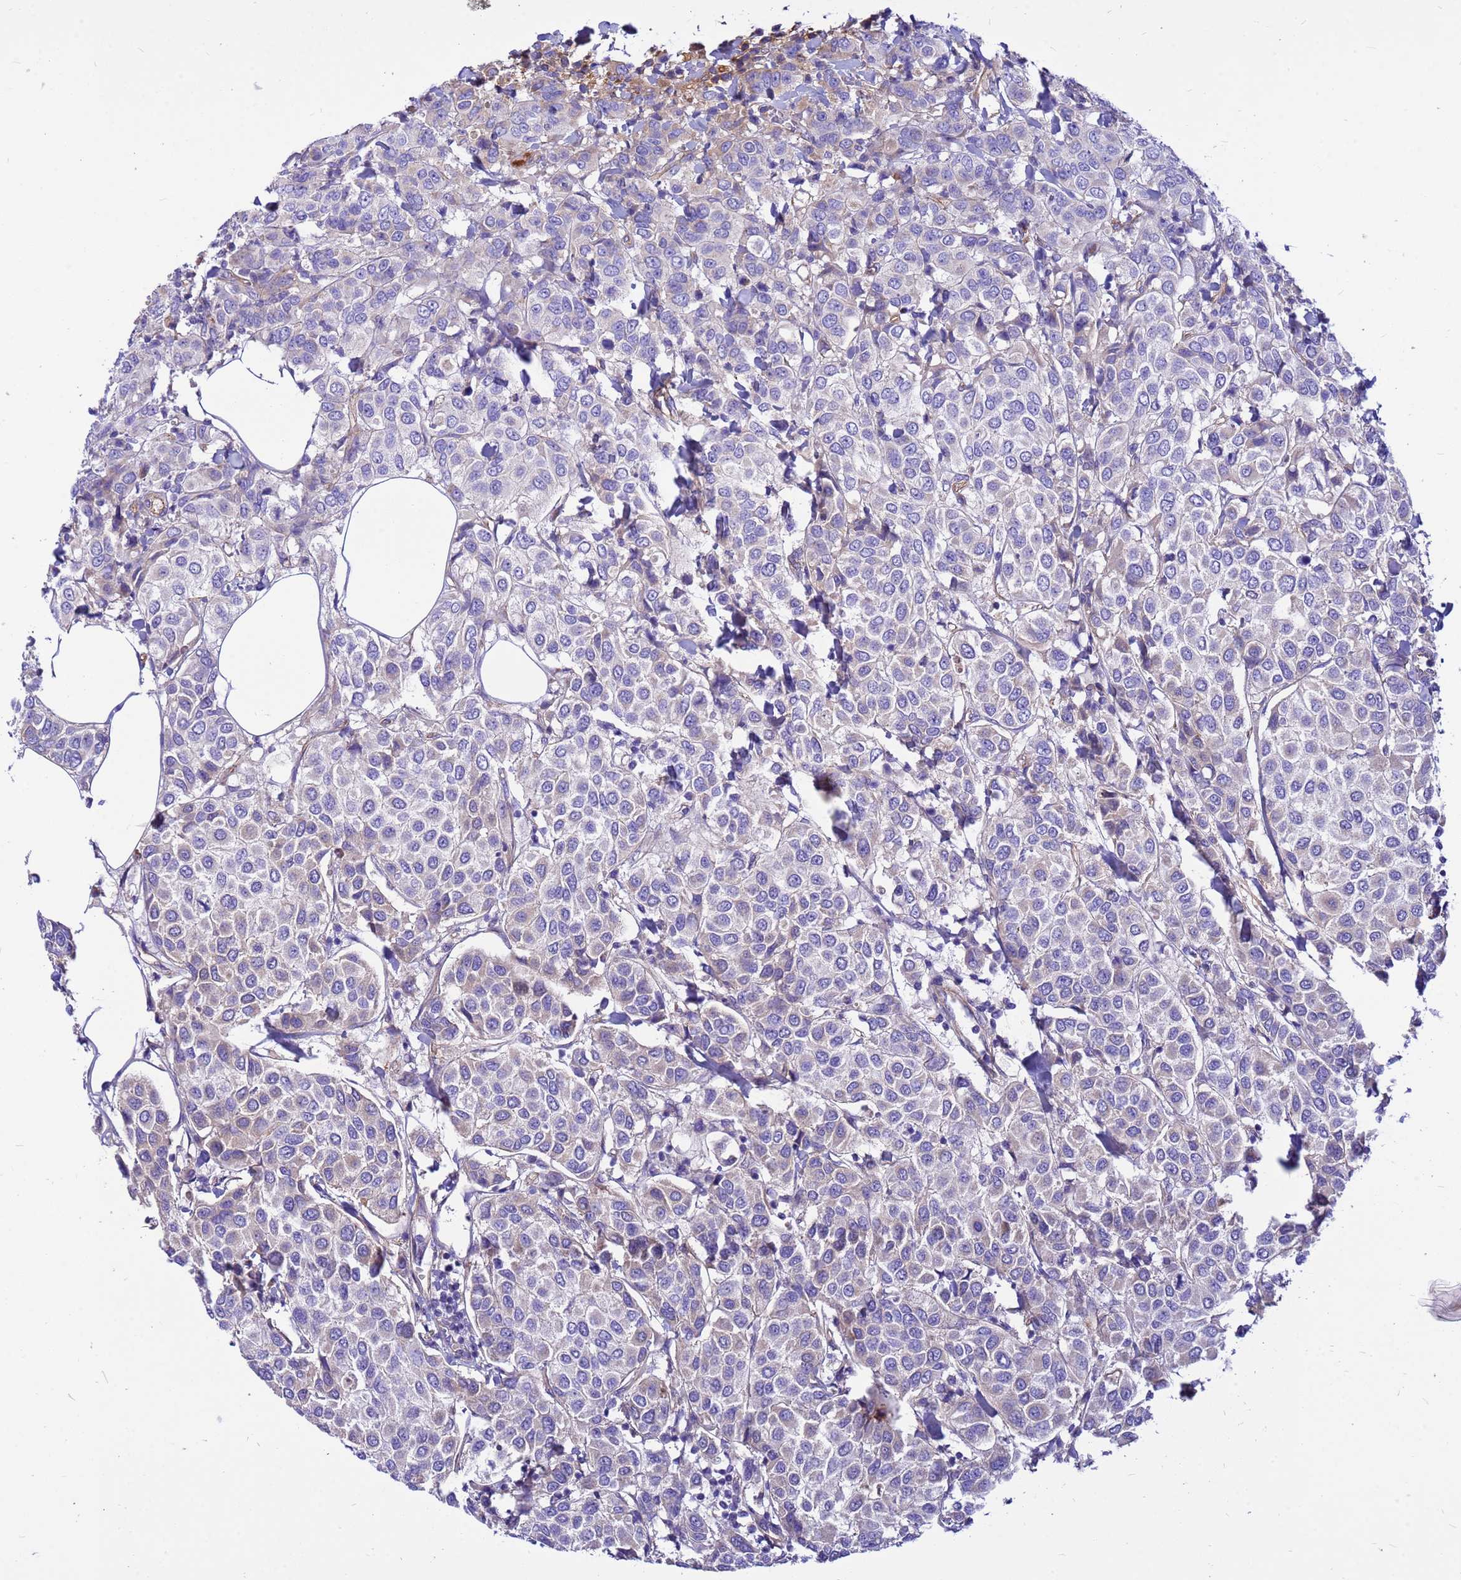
{"staining": {"intensity": "weak", "quantity": "<25%", "location": "cytoplasmic/membranous"}, "tissue": "breast cancer", "cell_type": "Tumor cells", "image_type": "cancer", "snomed": [{"axis": "morphology", "description": "Duct carcinoma"}, {"axis": "topography", "description": "Breast"}], "caption": "The histopathology image displays no significant staining in tumor cells of breast cancer (infiltrating ductal carcinoma).", "gene": "CRHBP", "patient": {"sex": "female", "age": 55}}